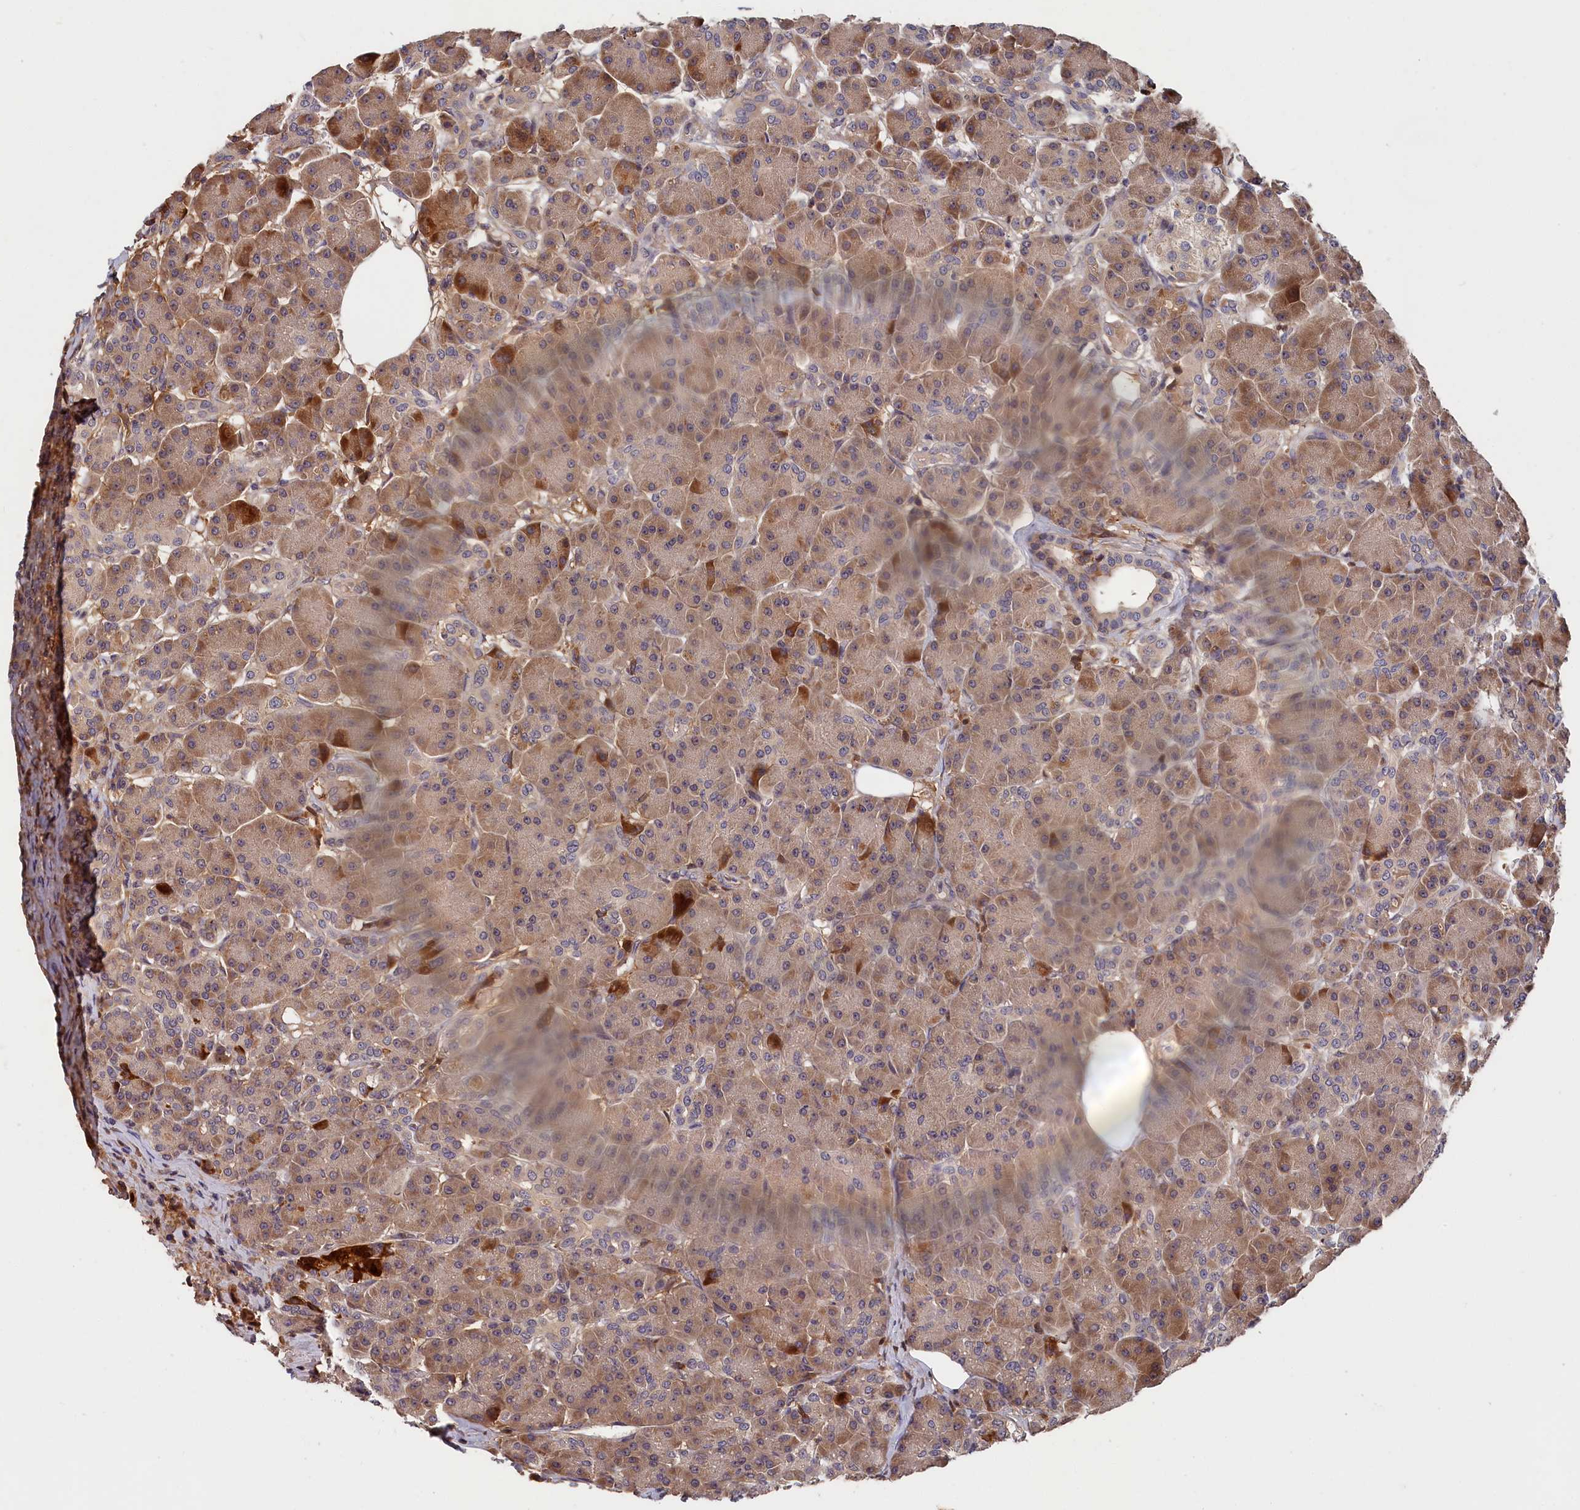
{"staining": {"intensity": "moderate", "quantity": ">75%", "location": "cytoplasmic/membranous"}, "tissue": "pancreas", "cell_type": "Exocrine glandular cells", "image_type": "normal", "snomed": [{"axis": "morphology", "description": "Normal tissue, NOS"}, {"axis": "topography", "description": "Pancreas"}], "caption": "This is an image of immunohistochemistry (IHC) staining of benign pancreas, which shows moderate expression in the cytoplasmic/membranous of exocrine glandular cells.", "gene": "ITIH1", "patient": {"sex": "male", "age": 63}}